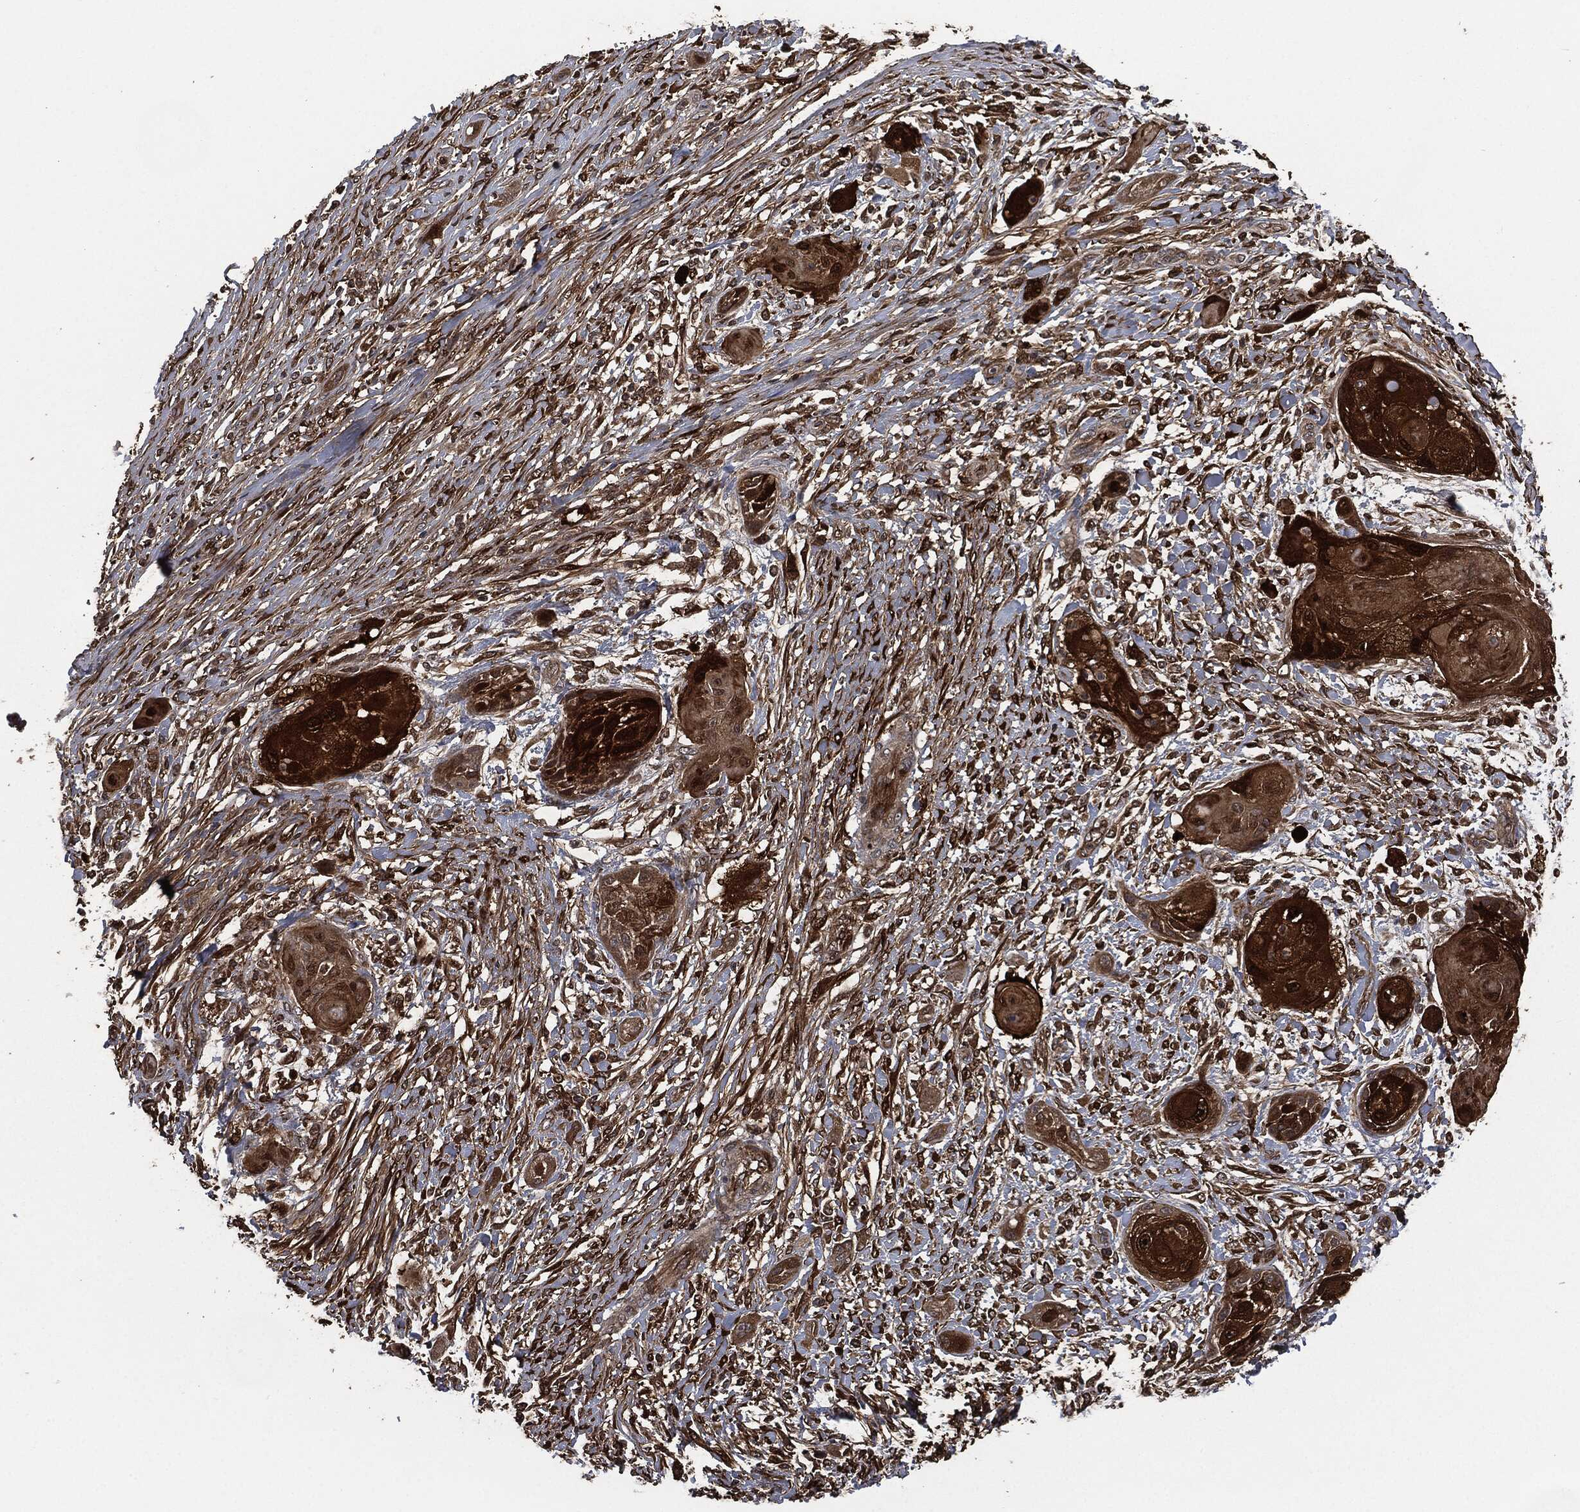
{"staining": {"intensity": "strong", "quantity": ">75%", "location": "cytoplasmic/membranous"}, "tissue": "skin cancer", "cell_type": "Tumor cells", "image_type": "cancer", "snomed": [{"axis": "morphology", "description": "Squamous cell carcinoma, NOS"}, {"axis": "topography", "description": "Skin"}], "caption": "Tumor cells exhibit strong cytoplasmic/membranous positivity in approximately >75% of cells in skin cancer.", "gene": "CRABP2", "patient": {"sex": "male", "age": 62}}